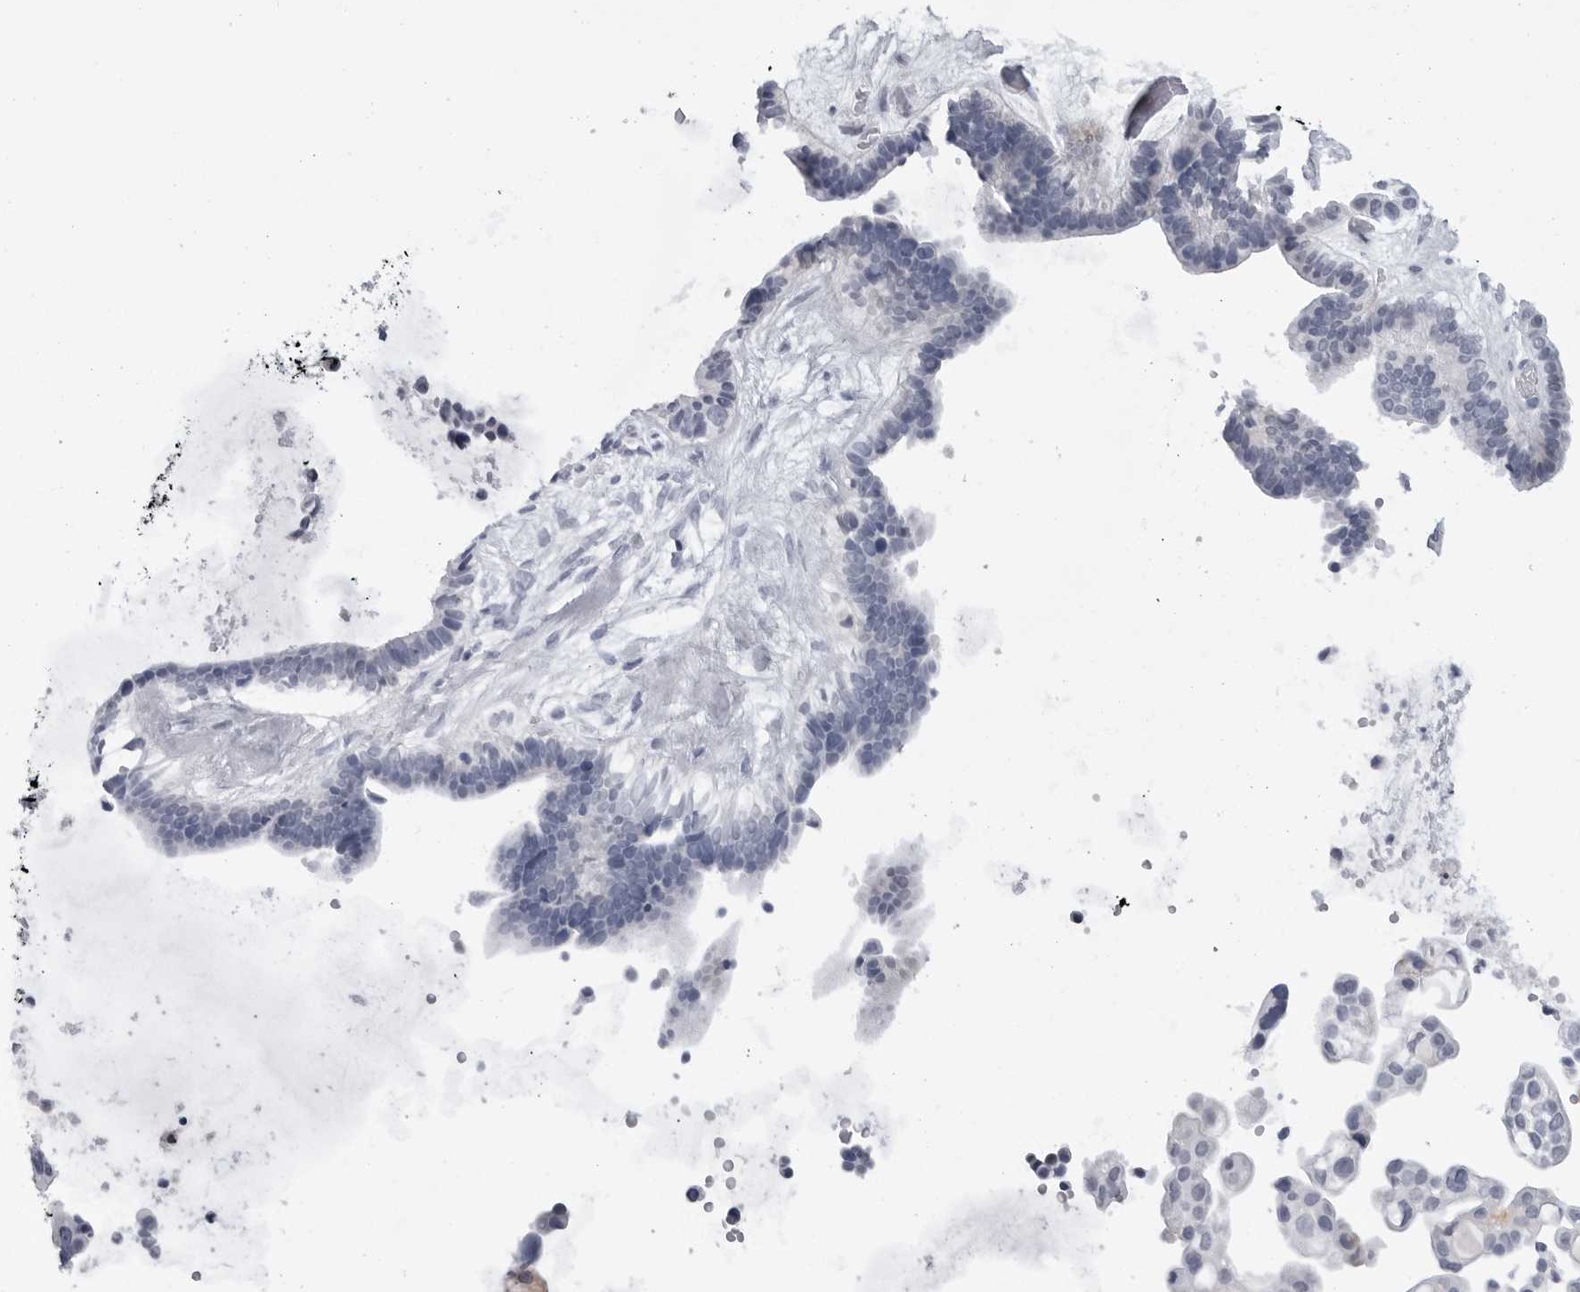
{"staining": {"intensity": "negative", "quantity": "none", "location": "none"}, "tissue": "ovarian cancer", "cell_type": "Tumor cells", "image_type": "cancer", "snomed": [{"axis": "morphology", "description": "Cystadenocarcinoma, serous, NOS"}, {"axis": "topography", "description": "Ovary"}], "caption": "Immunohistochemistry (IHC) micrograph of ovarian cancer (serous cystadenocarcinoma) stained for a protein (brown), which reveals no positivity in tumor cells.", "gene": "CDK20", "patient": {"sex": "female", "age": 56}}